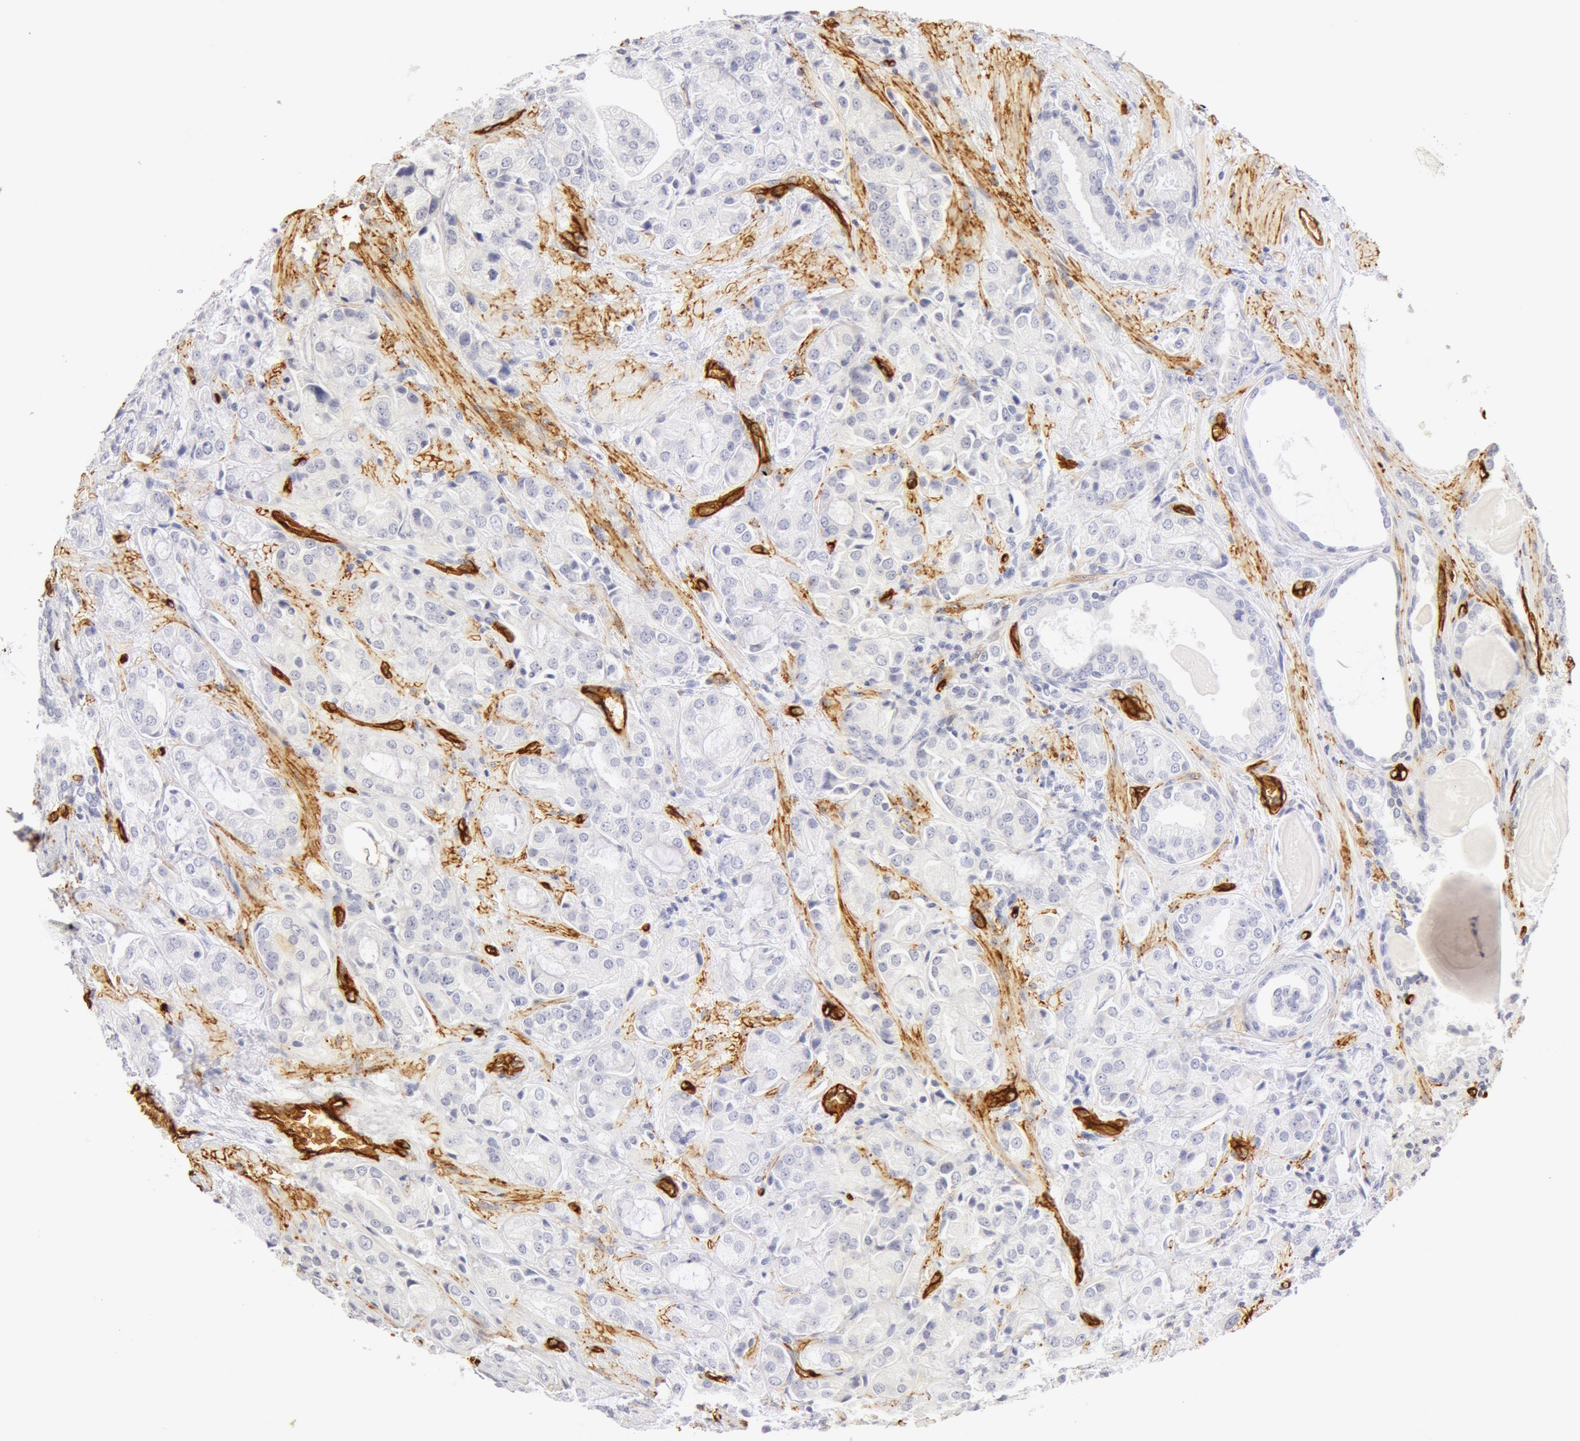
{"staining": {"intensity": "negative", "quantity": "none", "location": "none"}, "tissue": "prostate cancer", "cell_type": "Tumor cells", "image_type": "cancer", "snomed": [{"axis": "morphology", "description": "Adenocarcinoma, Medium grade"}, {"axis": "topography", "description": "Prostate"}], "caption": "There is no significant staining in tumor cells of prostate adenocarcinoma (medium-grade).", "gene": "AQP1", "patient": {"sex": "male", "age": 70}}